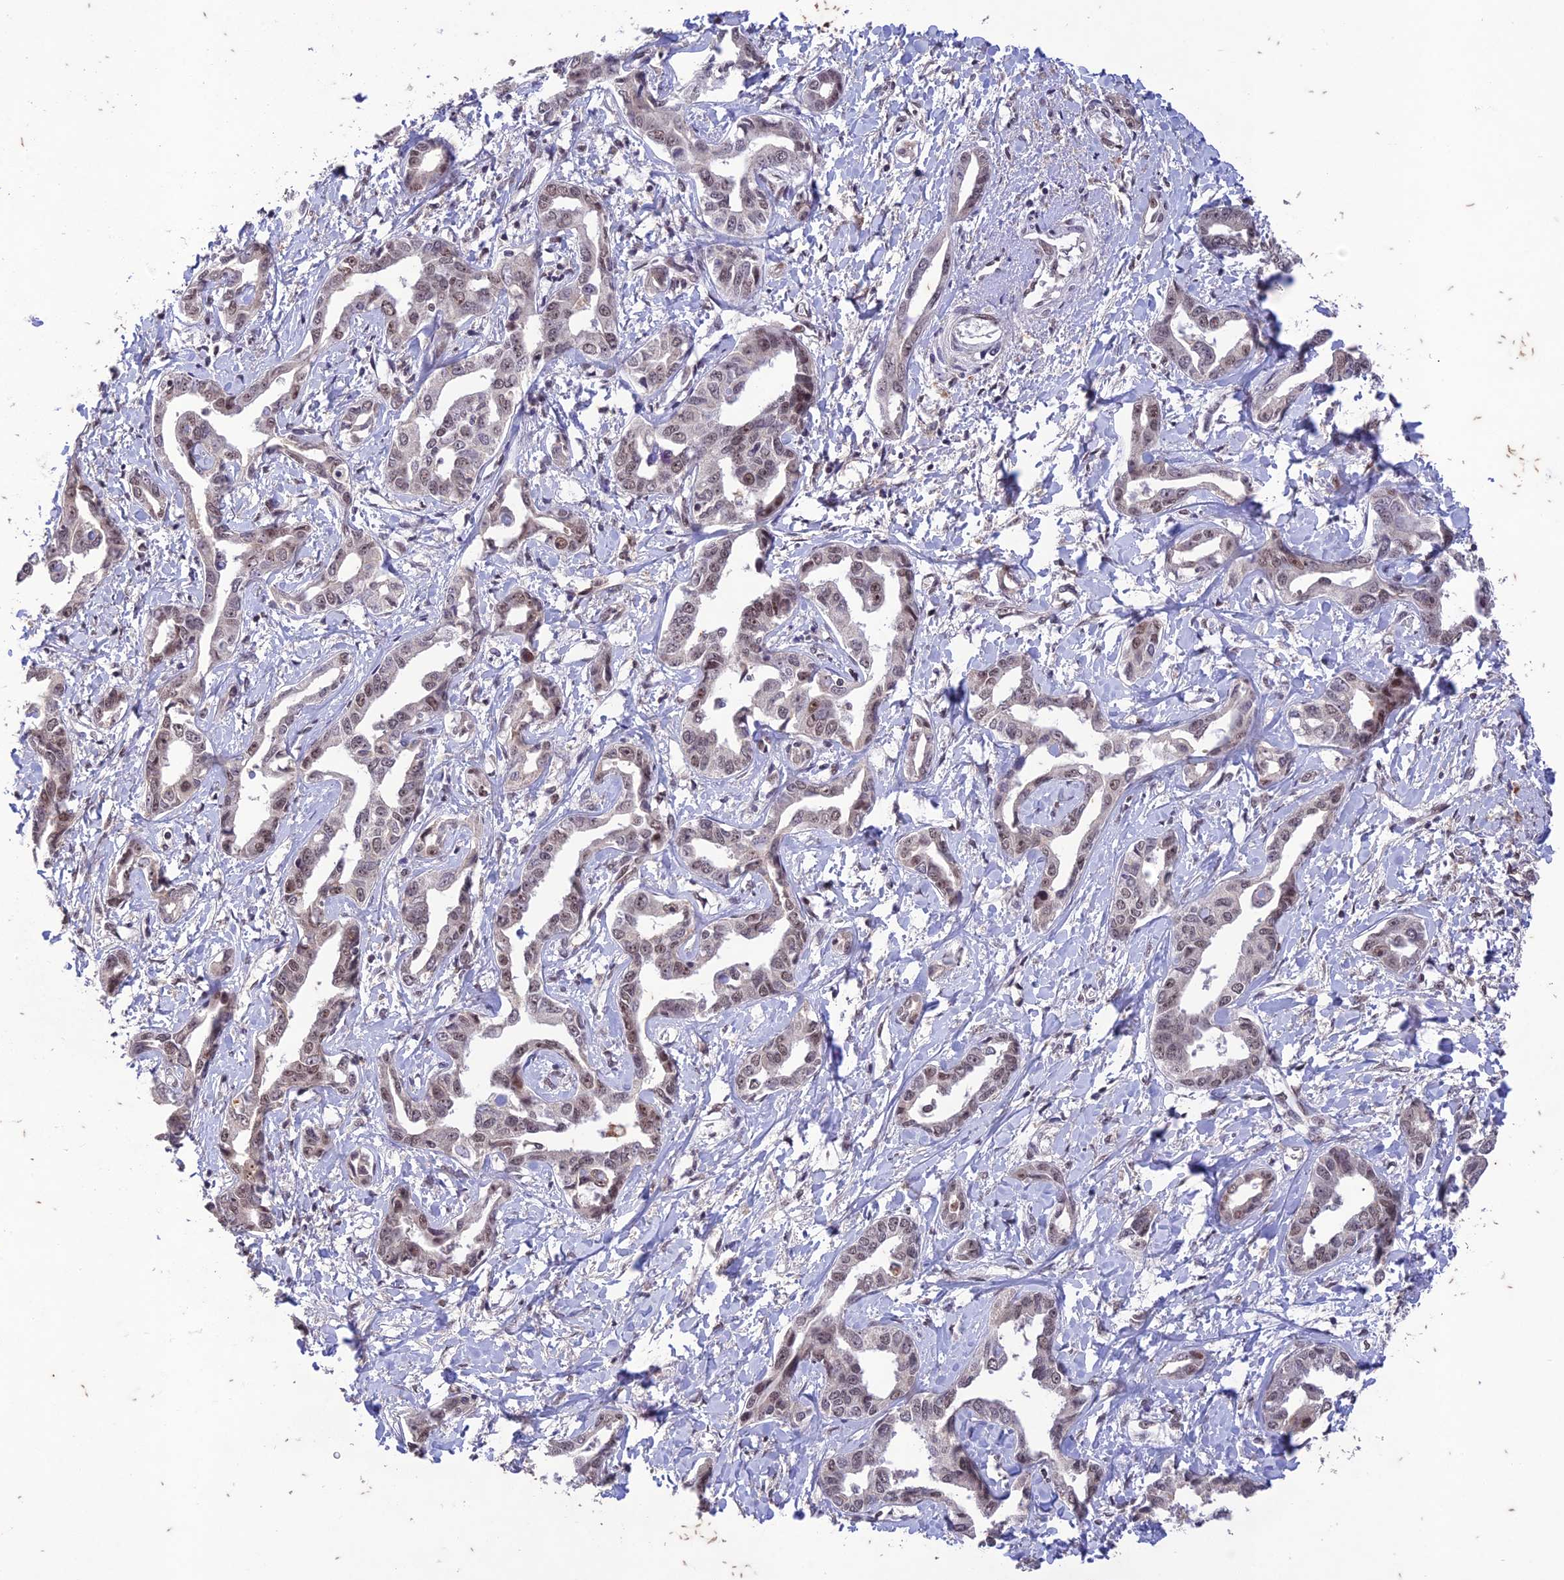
{"staining": {"intensity": "weak", "quantity": ">75%", "location": "nuclear"}, "tissue": "liver cancer", "cell_type": "Tumor cells", "image_type": "cancer", "snomed": [{"axis": "morphology", "description": "Cholangiocarcinoma"}, {"axis": "topography", "description": "Liver"}], "caption": "Immunohistochemical staining of liver cancer (cholangiocarcinoma) exhibits weak nuclear protein positivity in approximately >75% of tumor cells.", "gene": "POP4", "patient": {"sex": "male", "age": 59}}